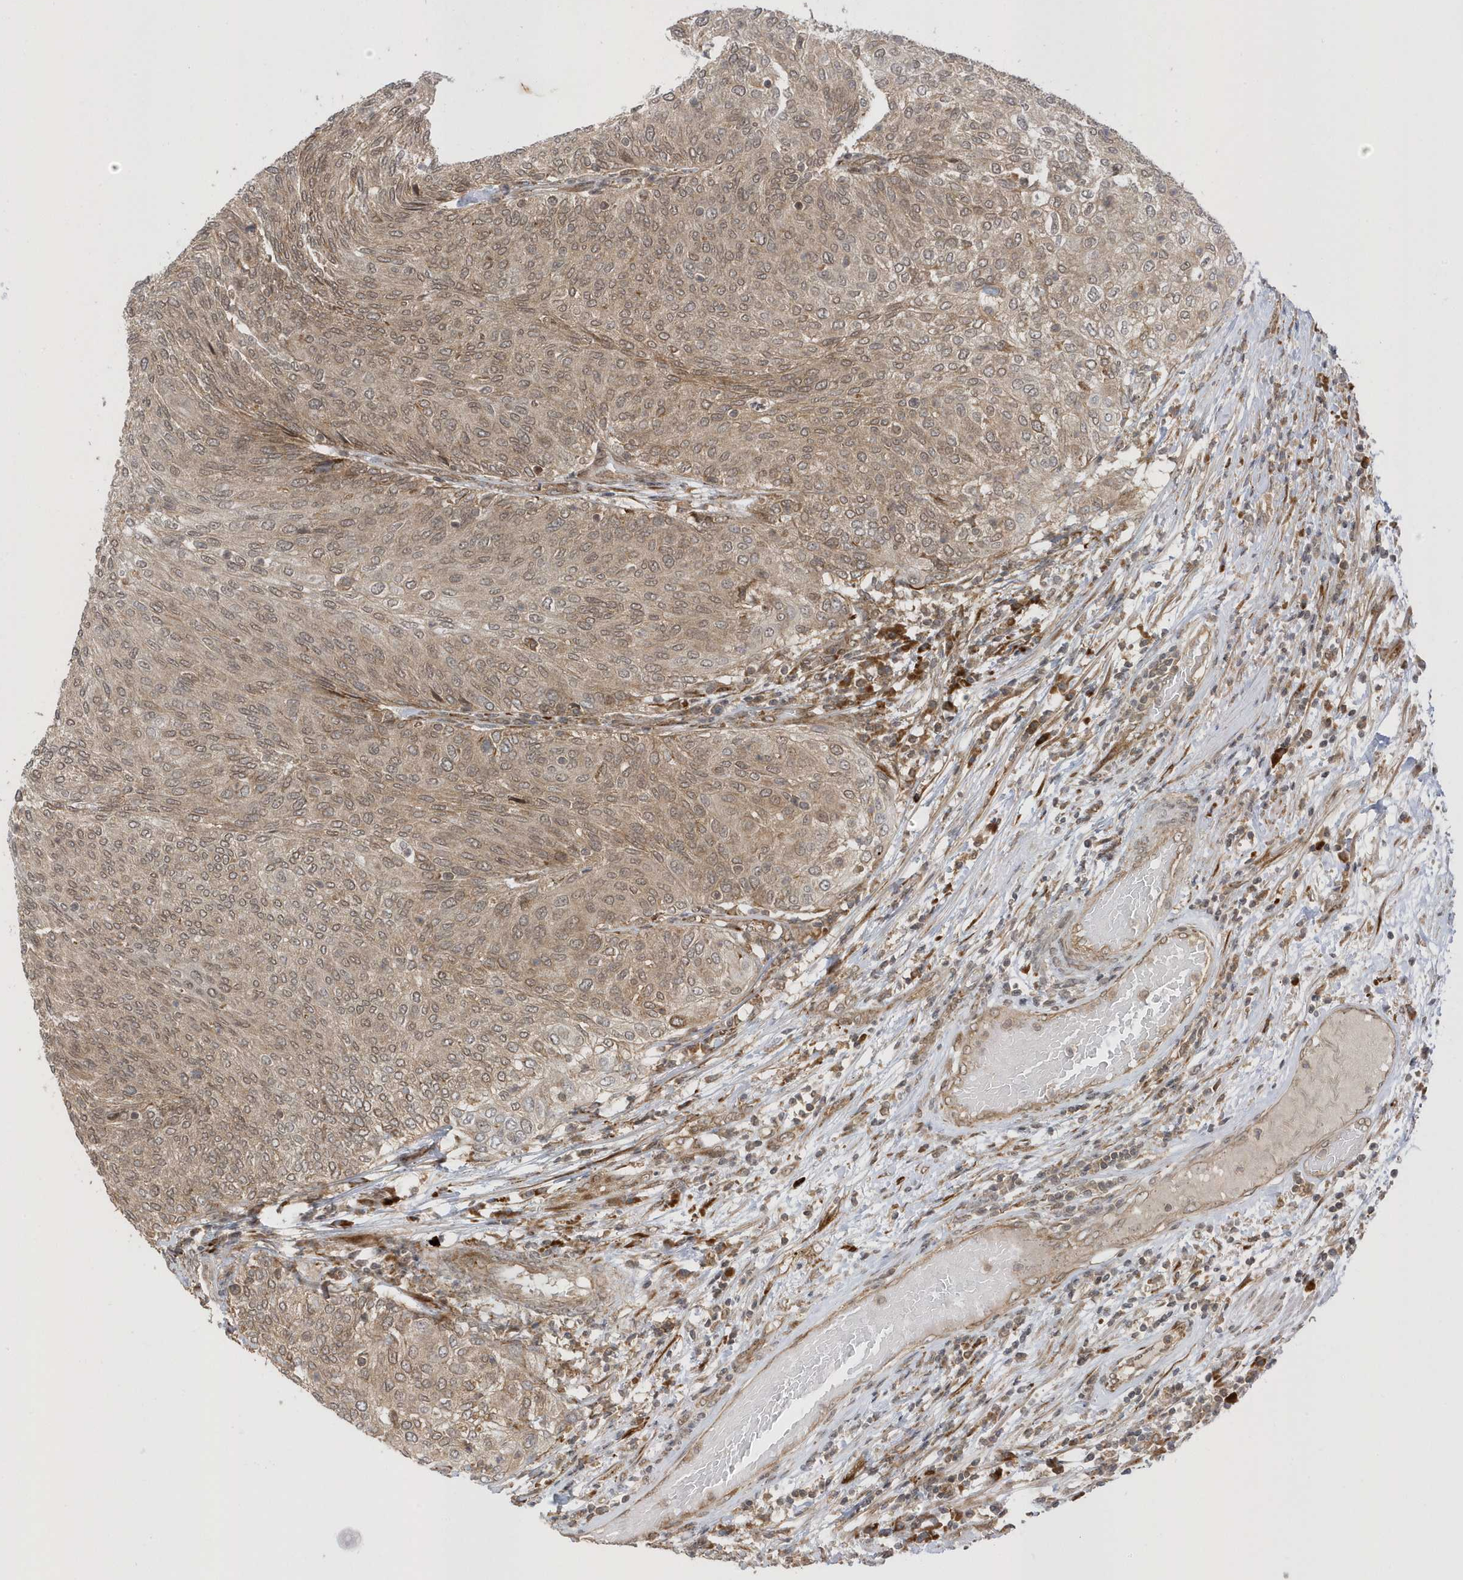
{"staining": {"intensity": "moderate", "quantity": ">75%", "location": "cytoplasmic/membranous,nuclear"}, "tissue": "urothelial cancer", "cell_type": "Tumor cells", "image_type": "cancer", "snomed": [{"axis": "morphology", "description": "Urothelial carcinoma, Low grade"}, {"axis": "topography", "description": "Urinary bladder"}], "caption": "This is a photomicrograph of immunohistochemistry (IHC) staining of urothelial carcinoma (low-grade), which shows moderate staining in the cytoplasmic/membranous and nuclear of tumor cells.", "gene": "METTL21A", "patient": {"sex": "female", "age": 79}}